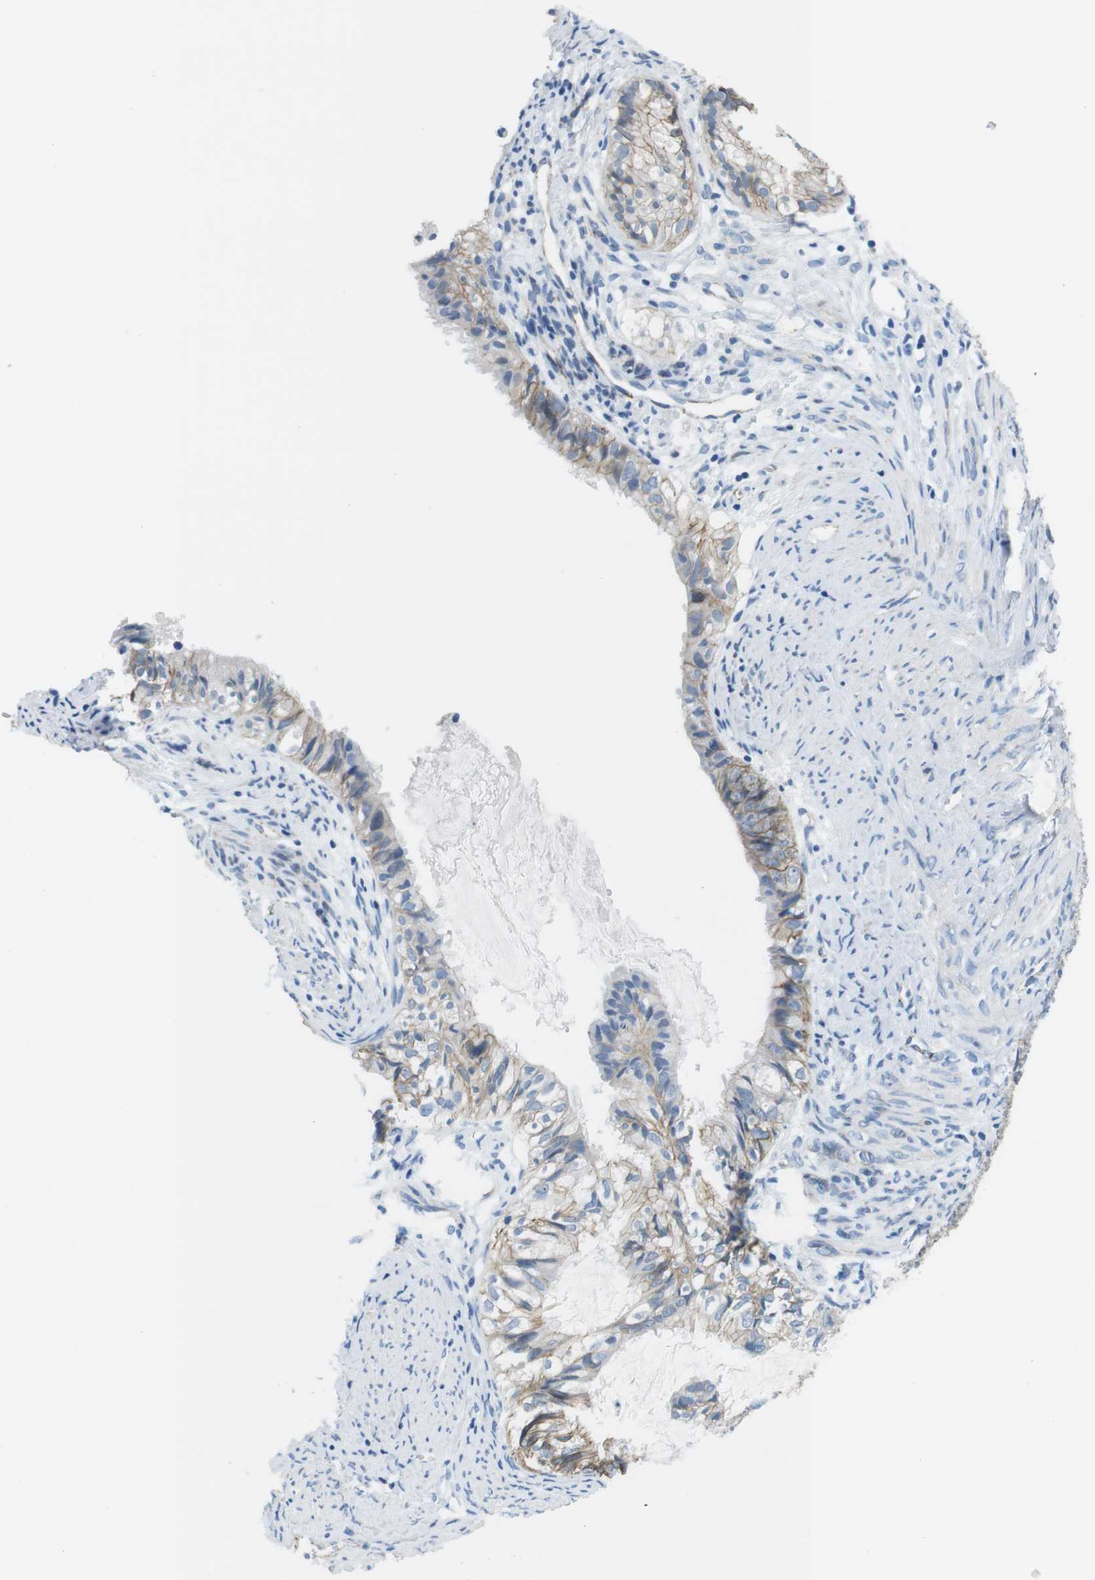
{"staining": {"intensity": "moderate", "quantity": ">75%", "location": "cytoplasmic/membranous"}, "tissue": "cervical cancer", "cell_type": "Tumor cells", "image_type": "cancer", "snomed": [{"axis": "morphology", "description": "Normal tissue, NOS"}, {"axis": "morphology", "description": "Adenocarcinoma, NOS"}, {"axis": "topography", "description": "Cervix"}, {"axis": "topography", "description": "Endometrium"}], "caption": "High-power microscopy captured an immunohistochemistry histopathology image of adenocarcinoma (cervical), revealing moderate cytoplasmic/membranous staining in approximately >75% of tumor cells.", "gene": "SLC6A6", "patient": {"sex": "female", "age": 86}}